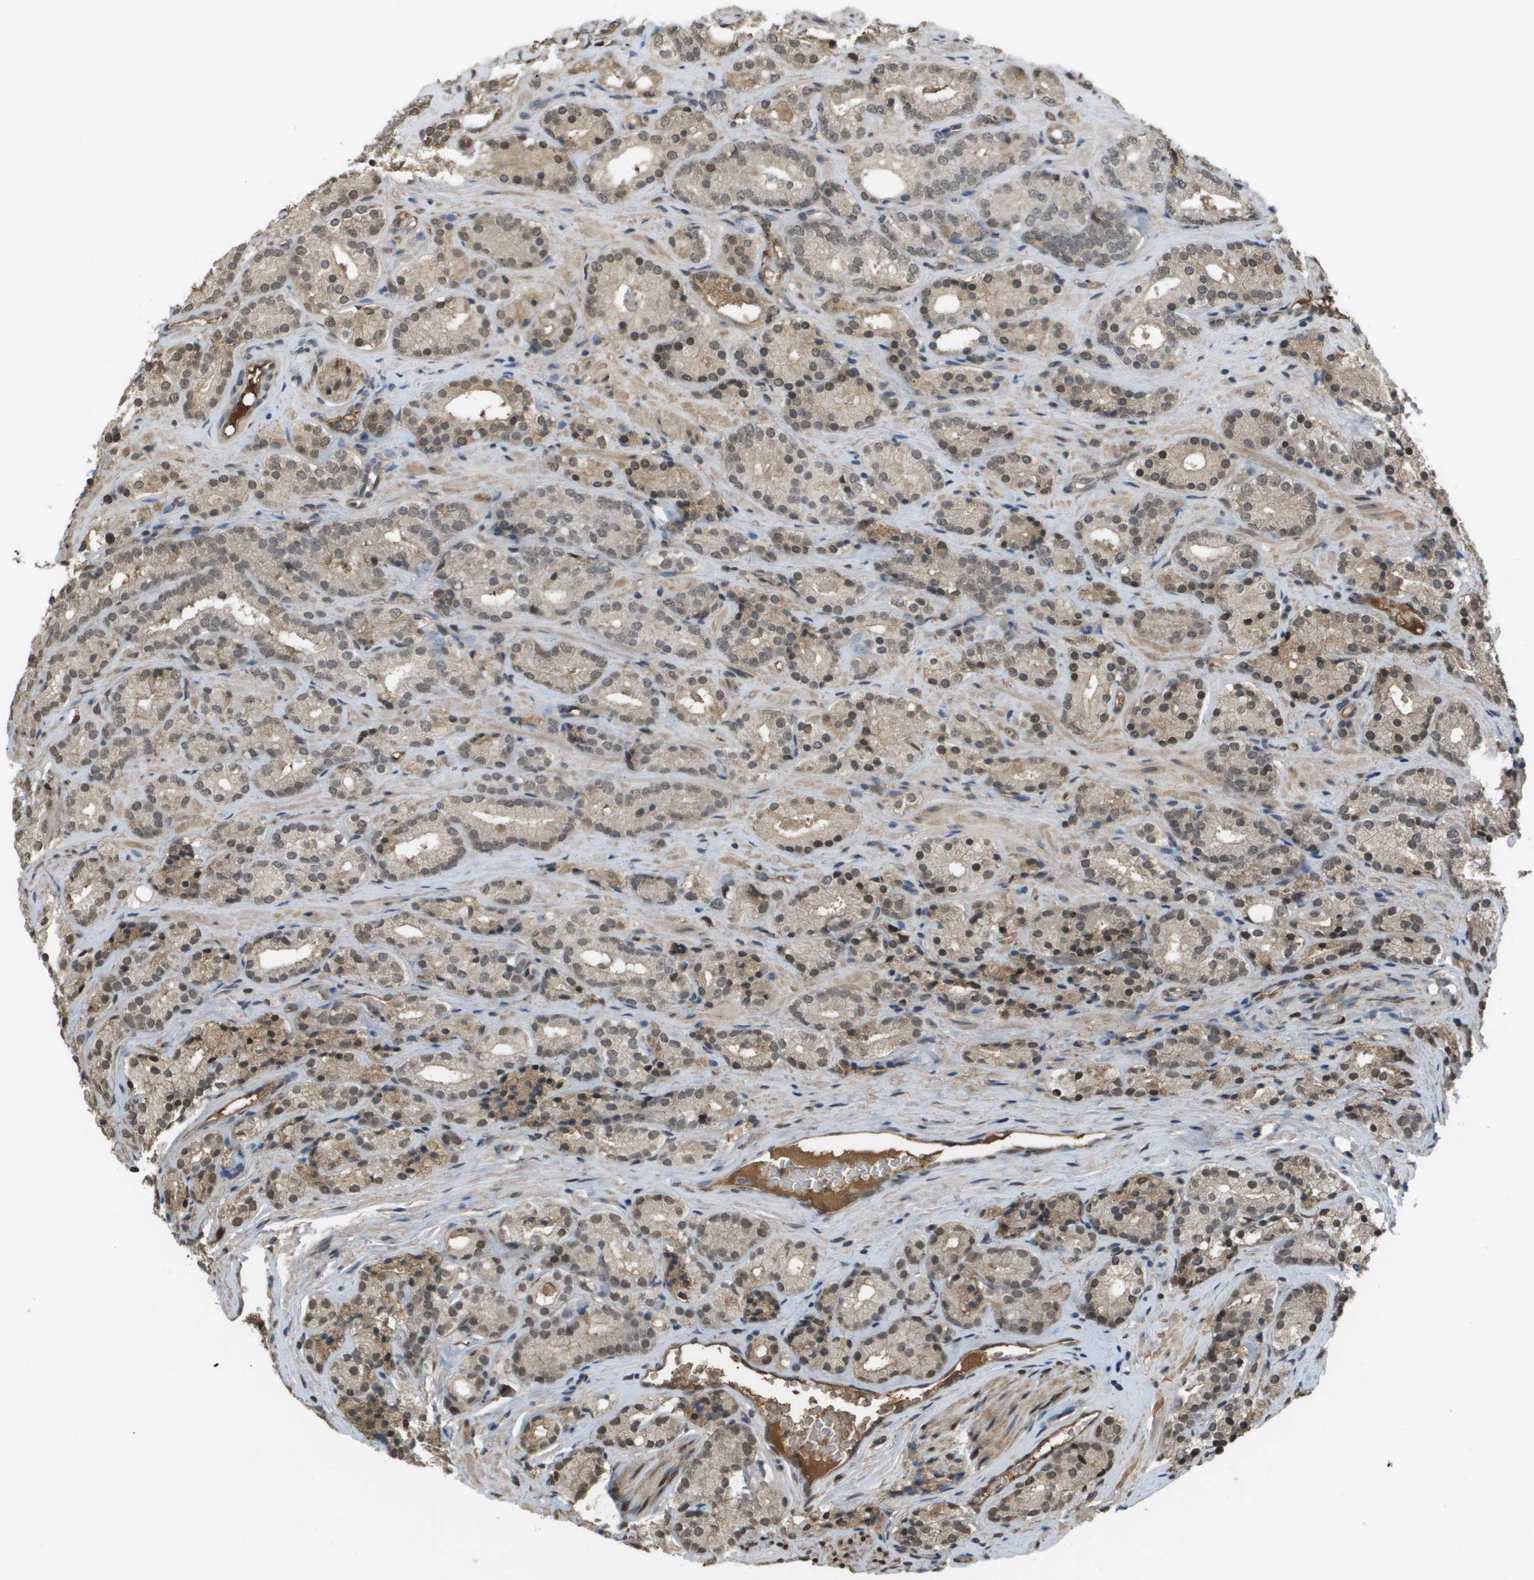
{"staining": {"intensity": "moderate", "quantity": "<25%", "location": "cytoplasmic/membranous,nuclear"}, "tissue": "prostate cancer", "cell_type": "Tumor cells", "image_type": "cancer", "snomed": [{"axis": "morphology", "description": "Adenocarcinoma, High grade"}, {"axis": "topography", "description": "Prostate"}], "caption": "High-power microscopy captured an IHC photomicrograph of prostate high-grade adenocarcinoma, revealing moderate cytoplasmic/membranous and nuclear staining in about <25% of tumor cells.", "gene": "NDRG2", "patient": {"sex": "male", "age": 71}}